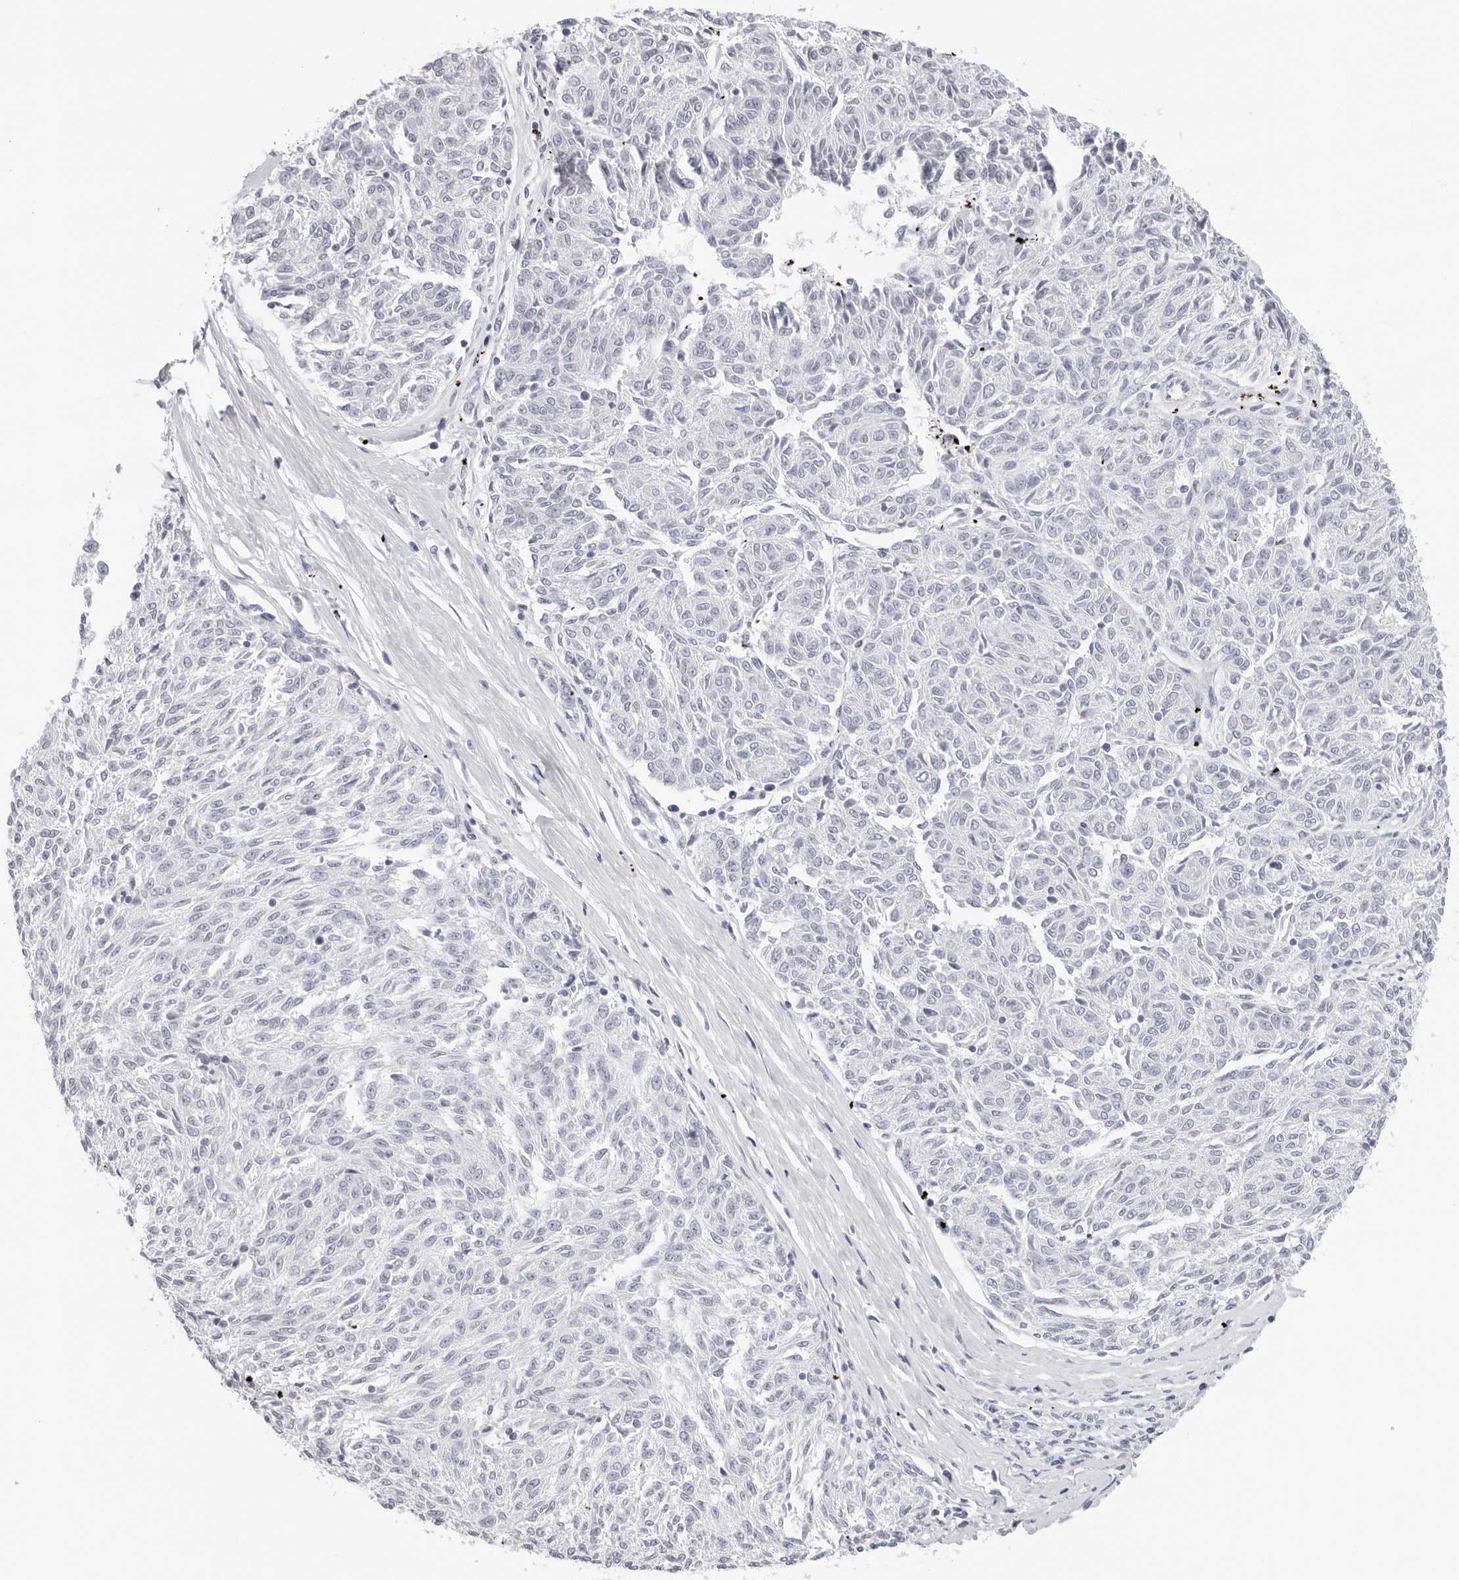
{"staining": {"intensity": "negative", "quantity": "none", "location": "none"}, "tissue": "melanoma", "cell_type": "Tumor cells", "image_type": "cancer", "snomed": [{"axis": "morphology", "description": "Malignant melanoma, NOS"}, {"axis": "topography", "description": "Skin"}], "caption": "The micrograph exhibits no staining of tumor cells in melanoma.", "gene": "AGMAT", "patient": {"sex": "female", "age": 72}}